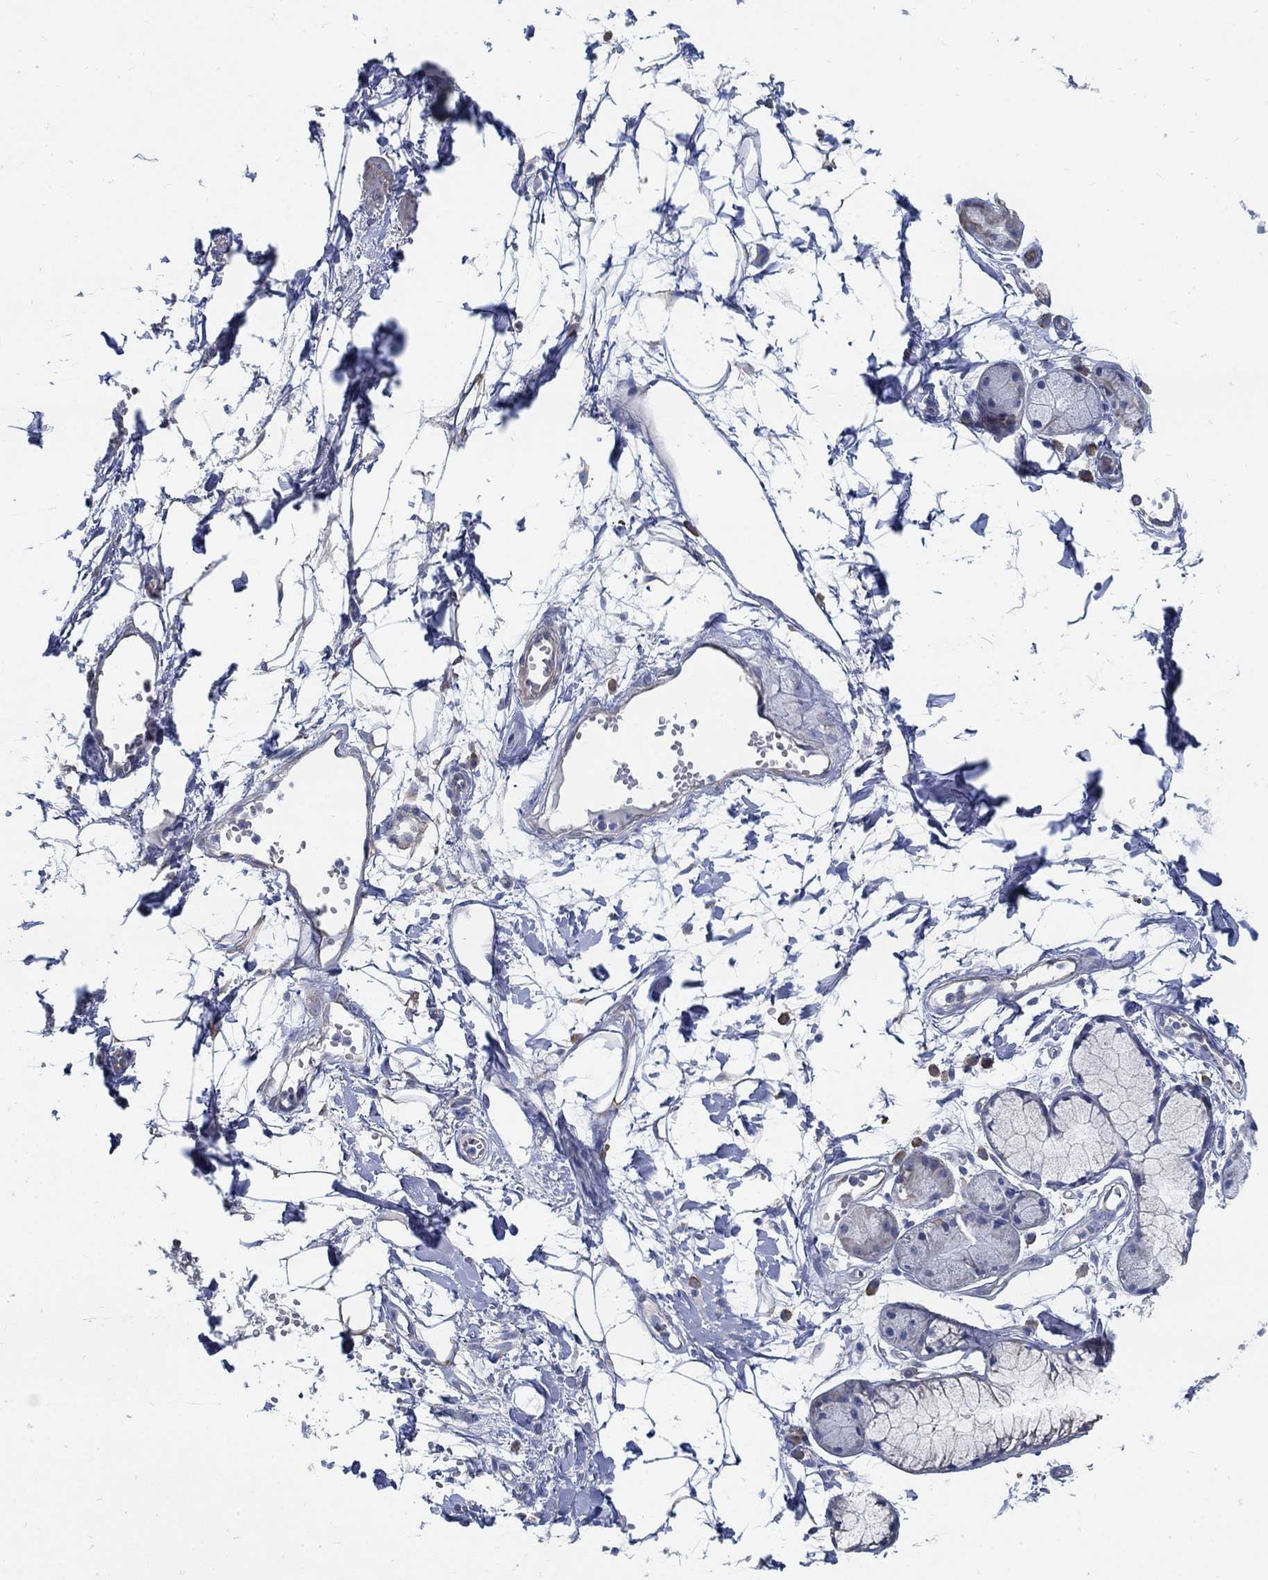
{"staining": {"intensity": "negative", "quantity": "none", "location": "none"}, "tissue": "soft tissue", "cell_type": "Fibroblasts", "image_type": "normal", "snomed": [{"axis": "morphology", "description": "Normal tissue, NOS"}, {"axis": "morphology", "description": "Squamous cell carcinoma, NOS"}, {"axis": "topography", "description": "Cartilage tissue"}, {"axis": "topography", "description": "Lung"}], "caption": "Immunohistochemistry (IHC) image of normal soft tissue stained for a protein (brown), which exhibits no expression in fibroblasts.", "gene": "C15orf39", "patient": {"sex": "male", "age": 66}}